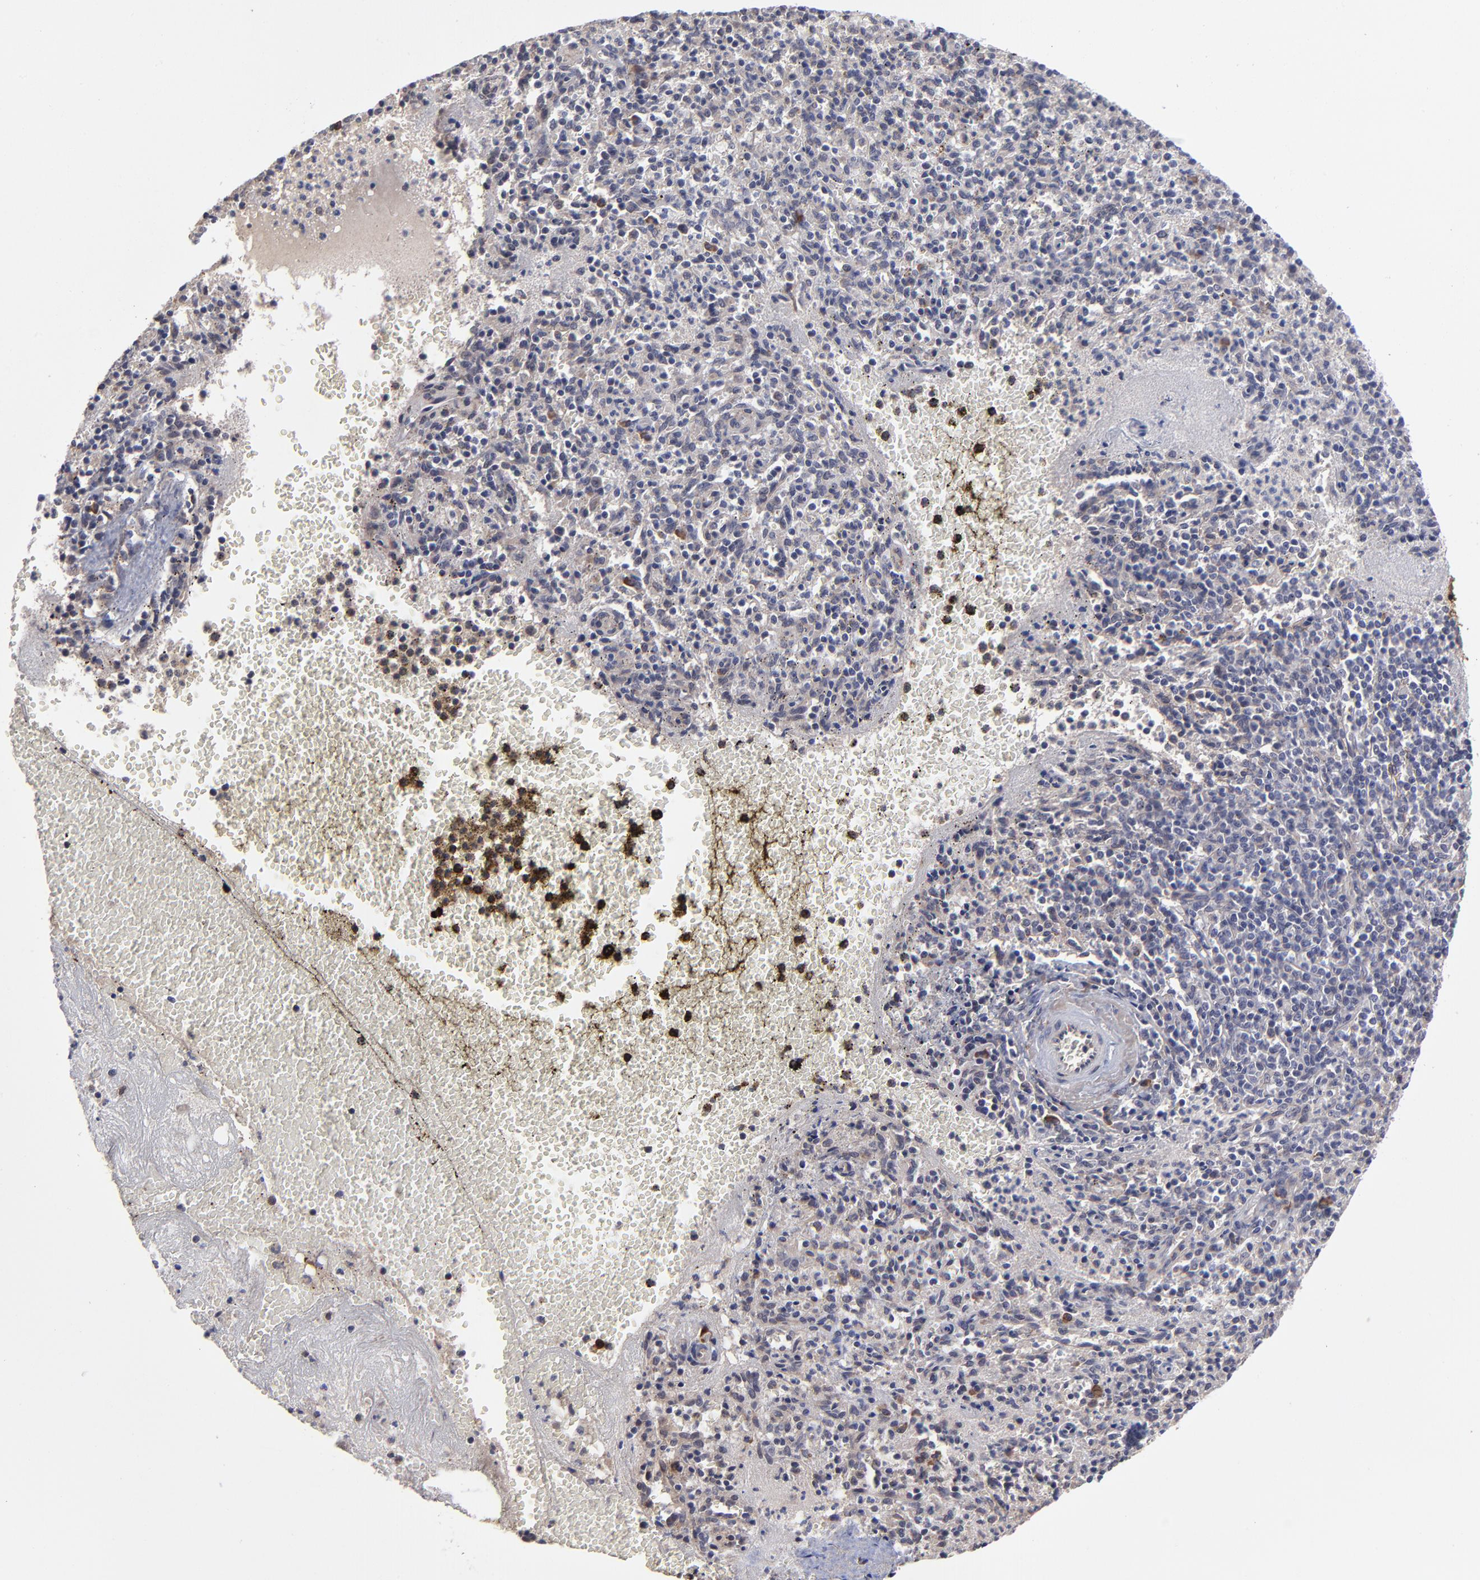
{"staining": {"intensity": "strong", "quantity": "<25%", "location": "cytoplasmic/membranous"}, "tissue": "spleen", "cell_type": "Cells in red pulp", "image_type": "normal", "snomed": [{"axis": "morphology", "description": "Normal tissue, NOS"}, {"axis": "topography", "description": "Spleen"}], "caption": "Immunohistochemical staining of benign human spleen demonstrates <25% levels of strong cytoplasmic/membranous protein staining in approximately <25% of cells in red pulp.", "gene": "CHL1", "patient": {"sex": "male", "age": 72}}